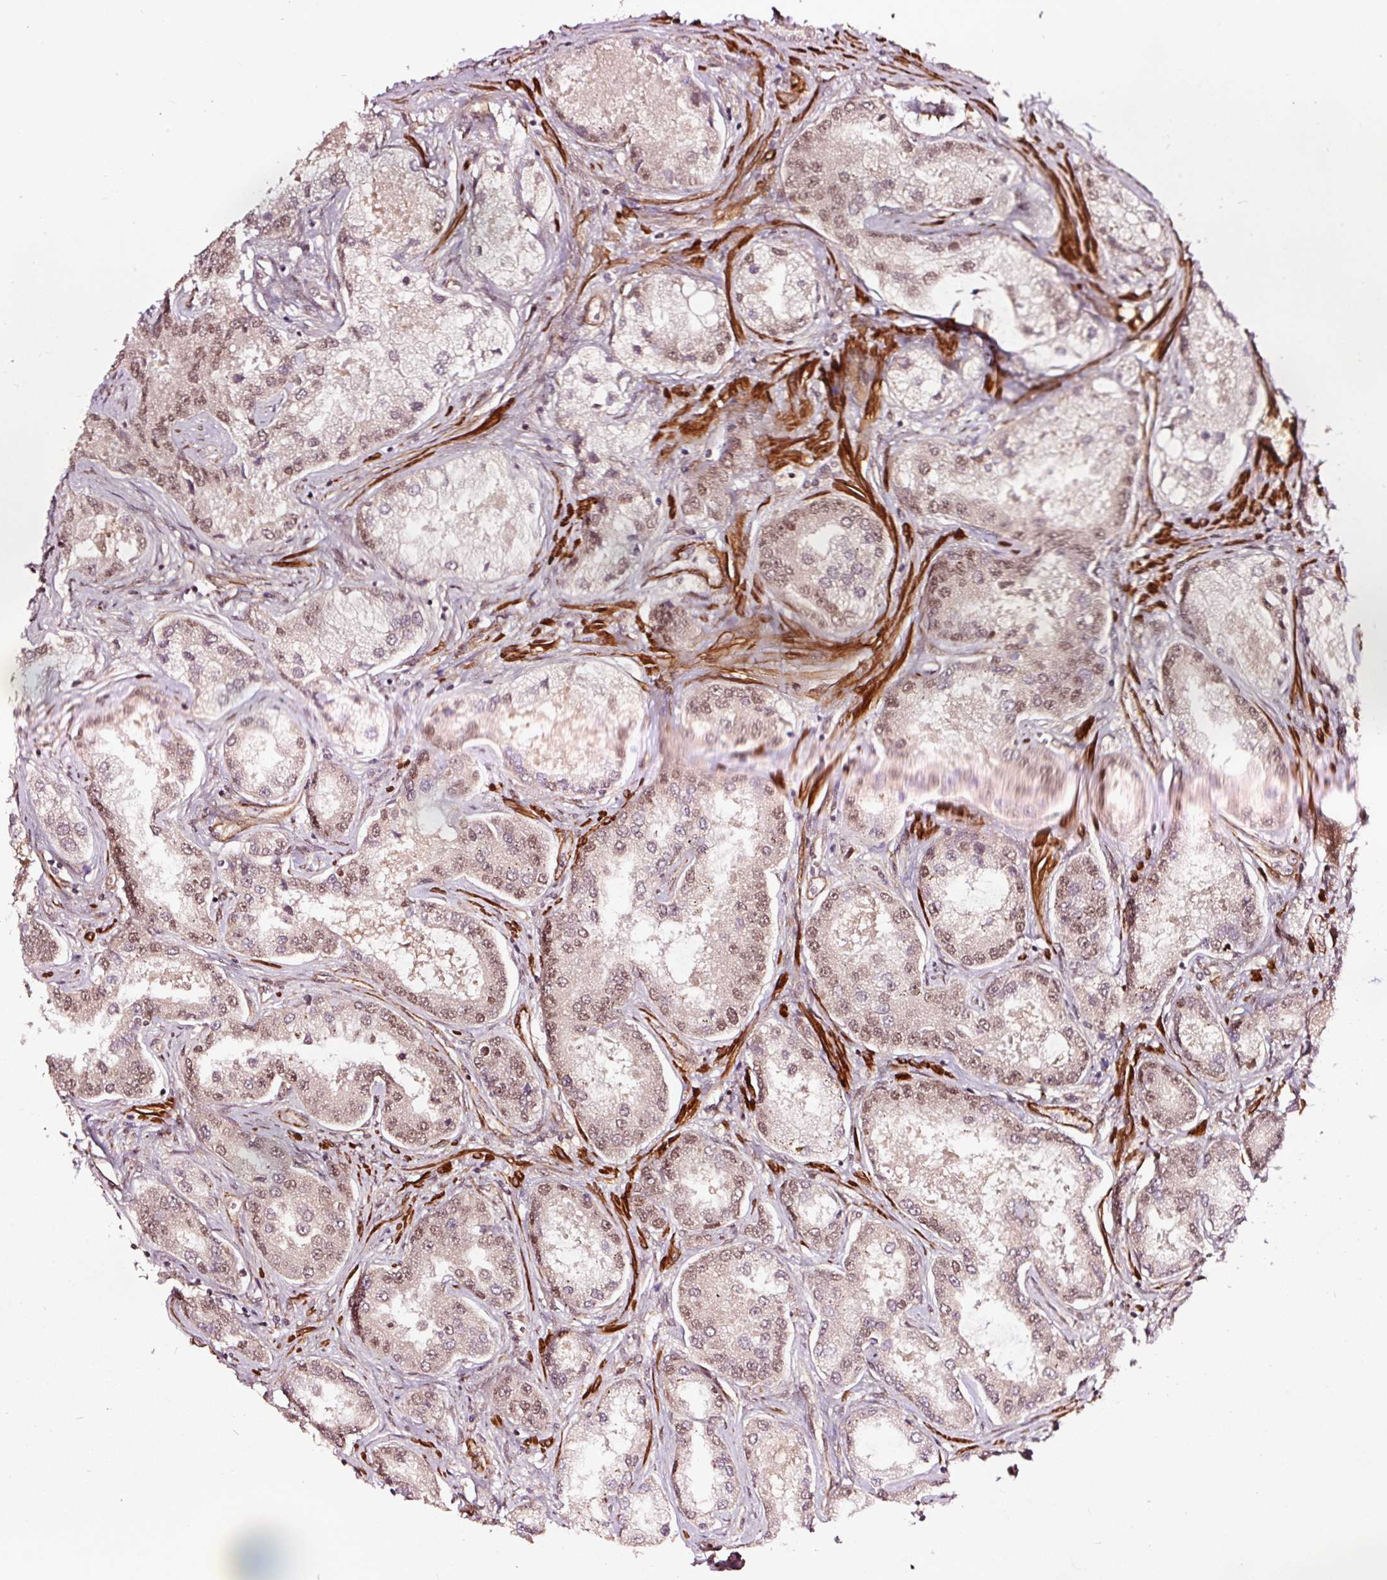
{"staining": {"intensity": "moderate", "quantity": "25%-75%", "location": "nuclear"}, "tissue": "prostate cancer", "cell_type": "Tumor cells", "image_type": "cancer", "snomed": [{"axis": "morphology", "description": "Adenocarcinoma, Low grade"}, {"axis": "topography", "description": "Prostate"}], "caption": "DAB immunohistochemical staining of prostate cancer (adenocarcinoma (low-grade)) exhibits moderate nuclear protein expression in approximately 25%-75% of tumor cells.", "gene": "TPM1", "patient": {"sex": "male", "age": 68}}